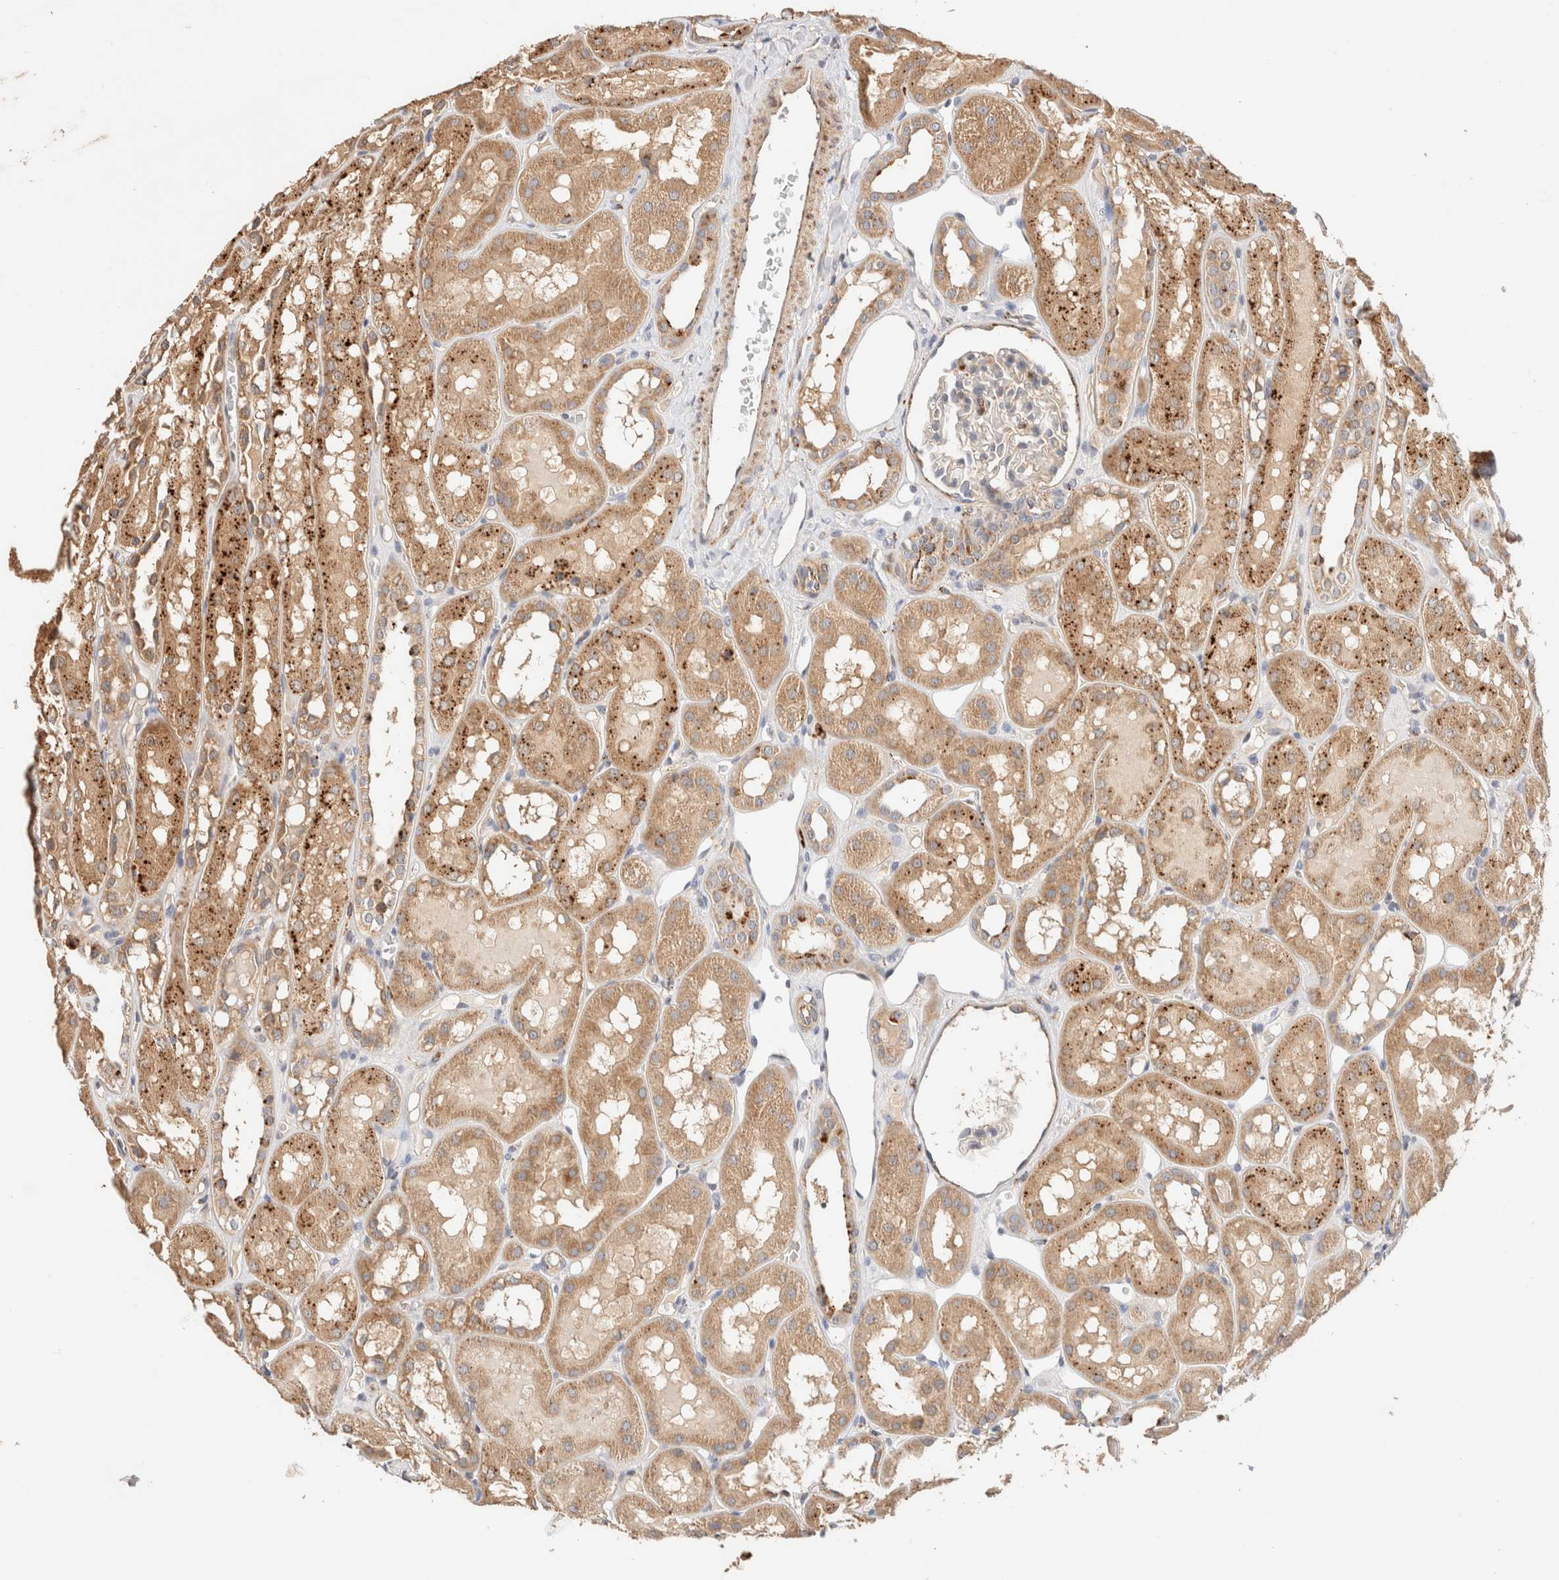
{"staining": {"intensity": "weak", "quantity": "<25%", "location": "cytoplasmic/membranous"}, "tissue": "kidney", "cell_type": "Cells in glomeruli", "image_type": "normal", "snomed": [{"axis": "morphology", "description": "Normal tissue, NOS"}, {"axis": "topography", "description": "Kidney"}, {"axis": "topography", "description": "Urinary bladder"}], "caption": "The histopathology image reveals no significant positivity in cells in glomeruli of kidney.", "gene": "RABEPK", "patient": {"sex": "male", "age": 16}}